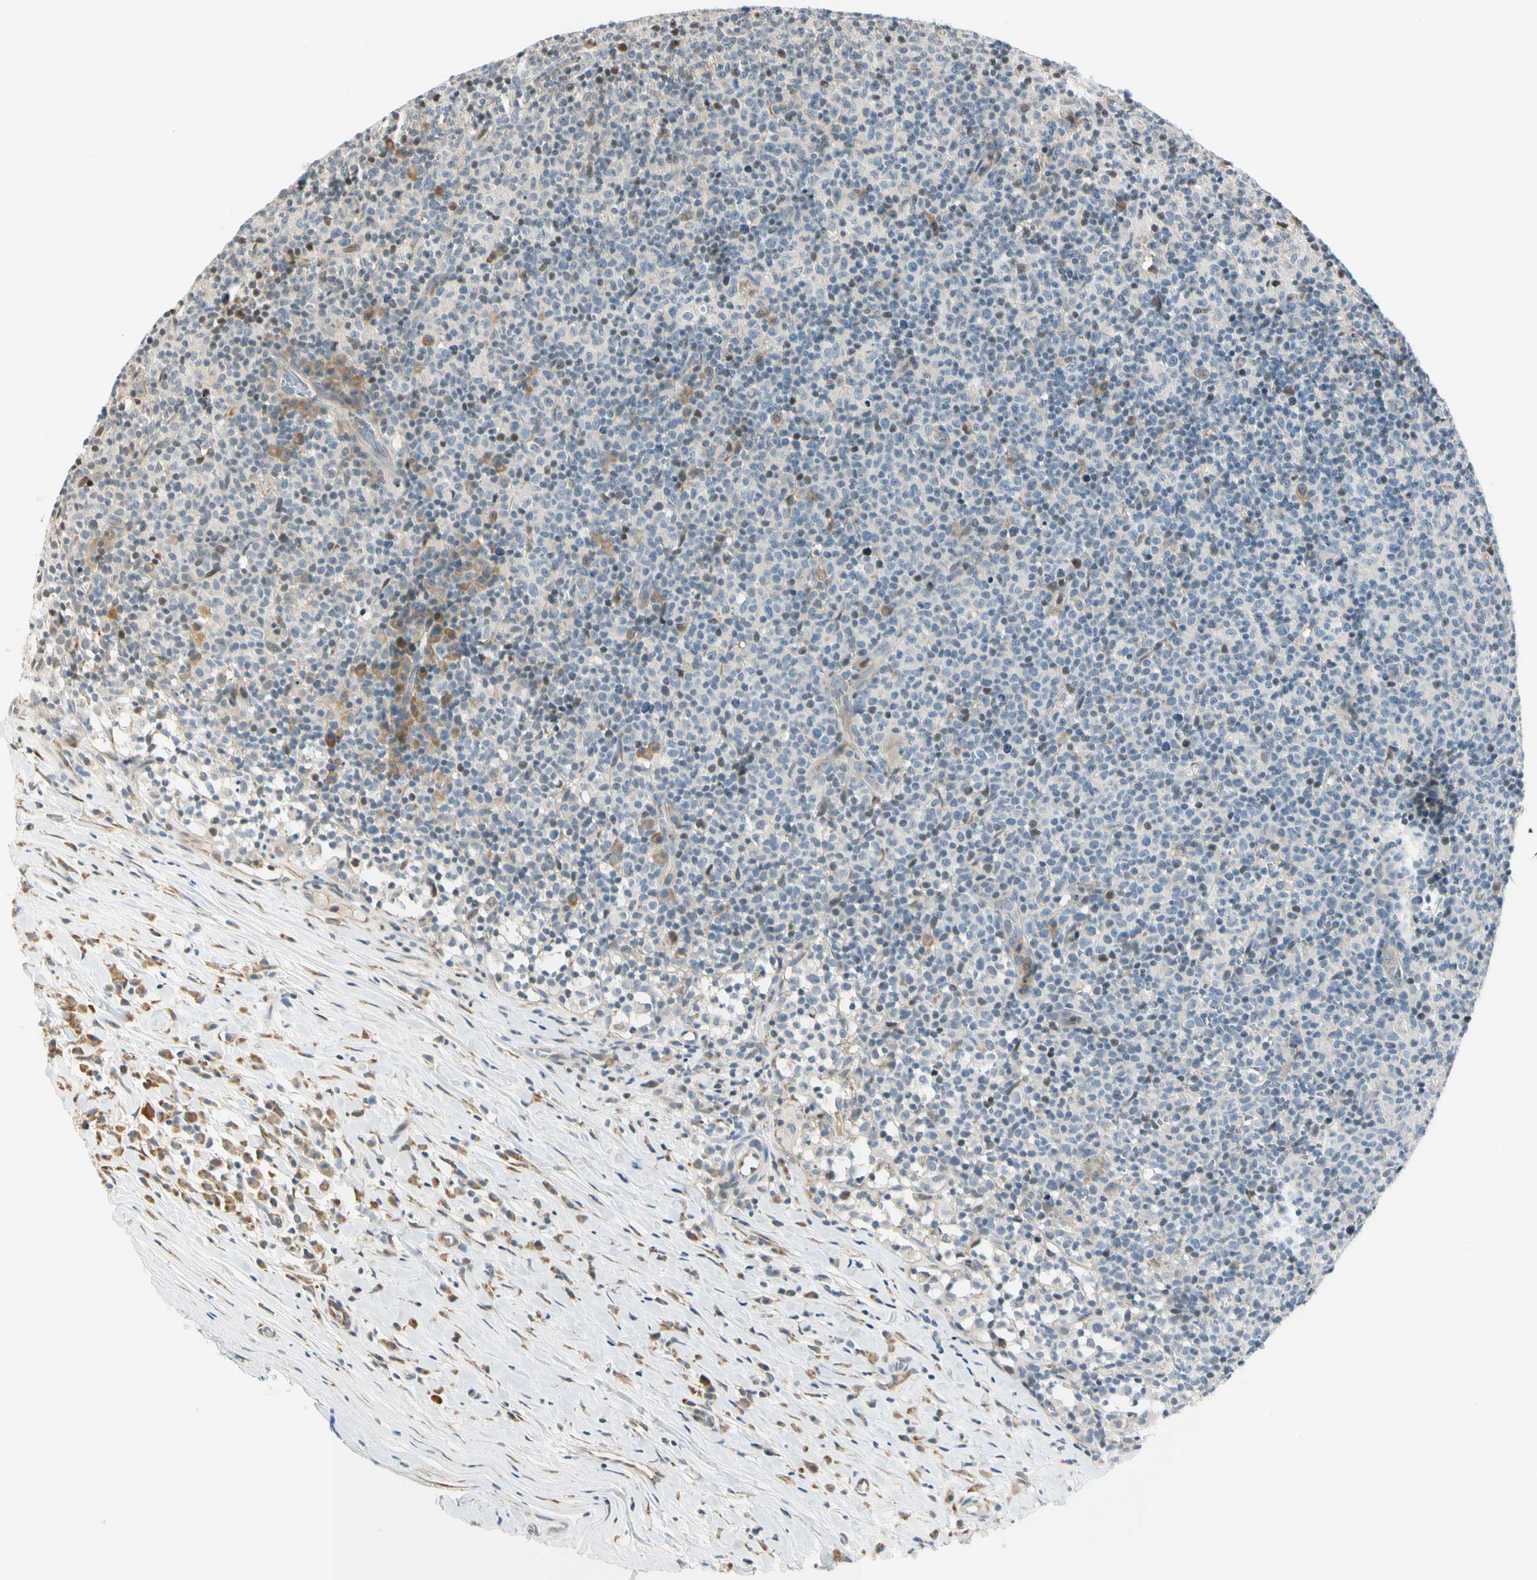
{"staining": {"intensity": "weak", "quantity": "<25%", "location": "nuclear"}, "tissue": "lymph node", "cell_type": "Germinal center cells", "image_type": "normal", "snomed": [{"axis": "morphology", "description": "Normal tissue, NOS"}, {"axis": "morphology", "description": "Inflammation, NOS"}, {"axis": "topography", "description": "Lymph node"}], "caption": "The immunohistochemistry (IHC) photomicrograph has no significant expression in germinal center cells of lymph node.", "gene": "NPDC1", "patient": {"sex": "male", "age": 55}}